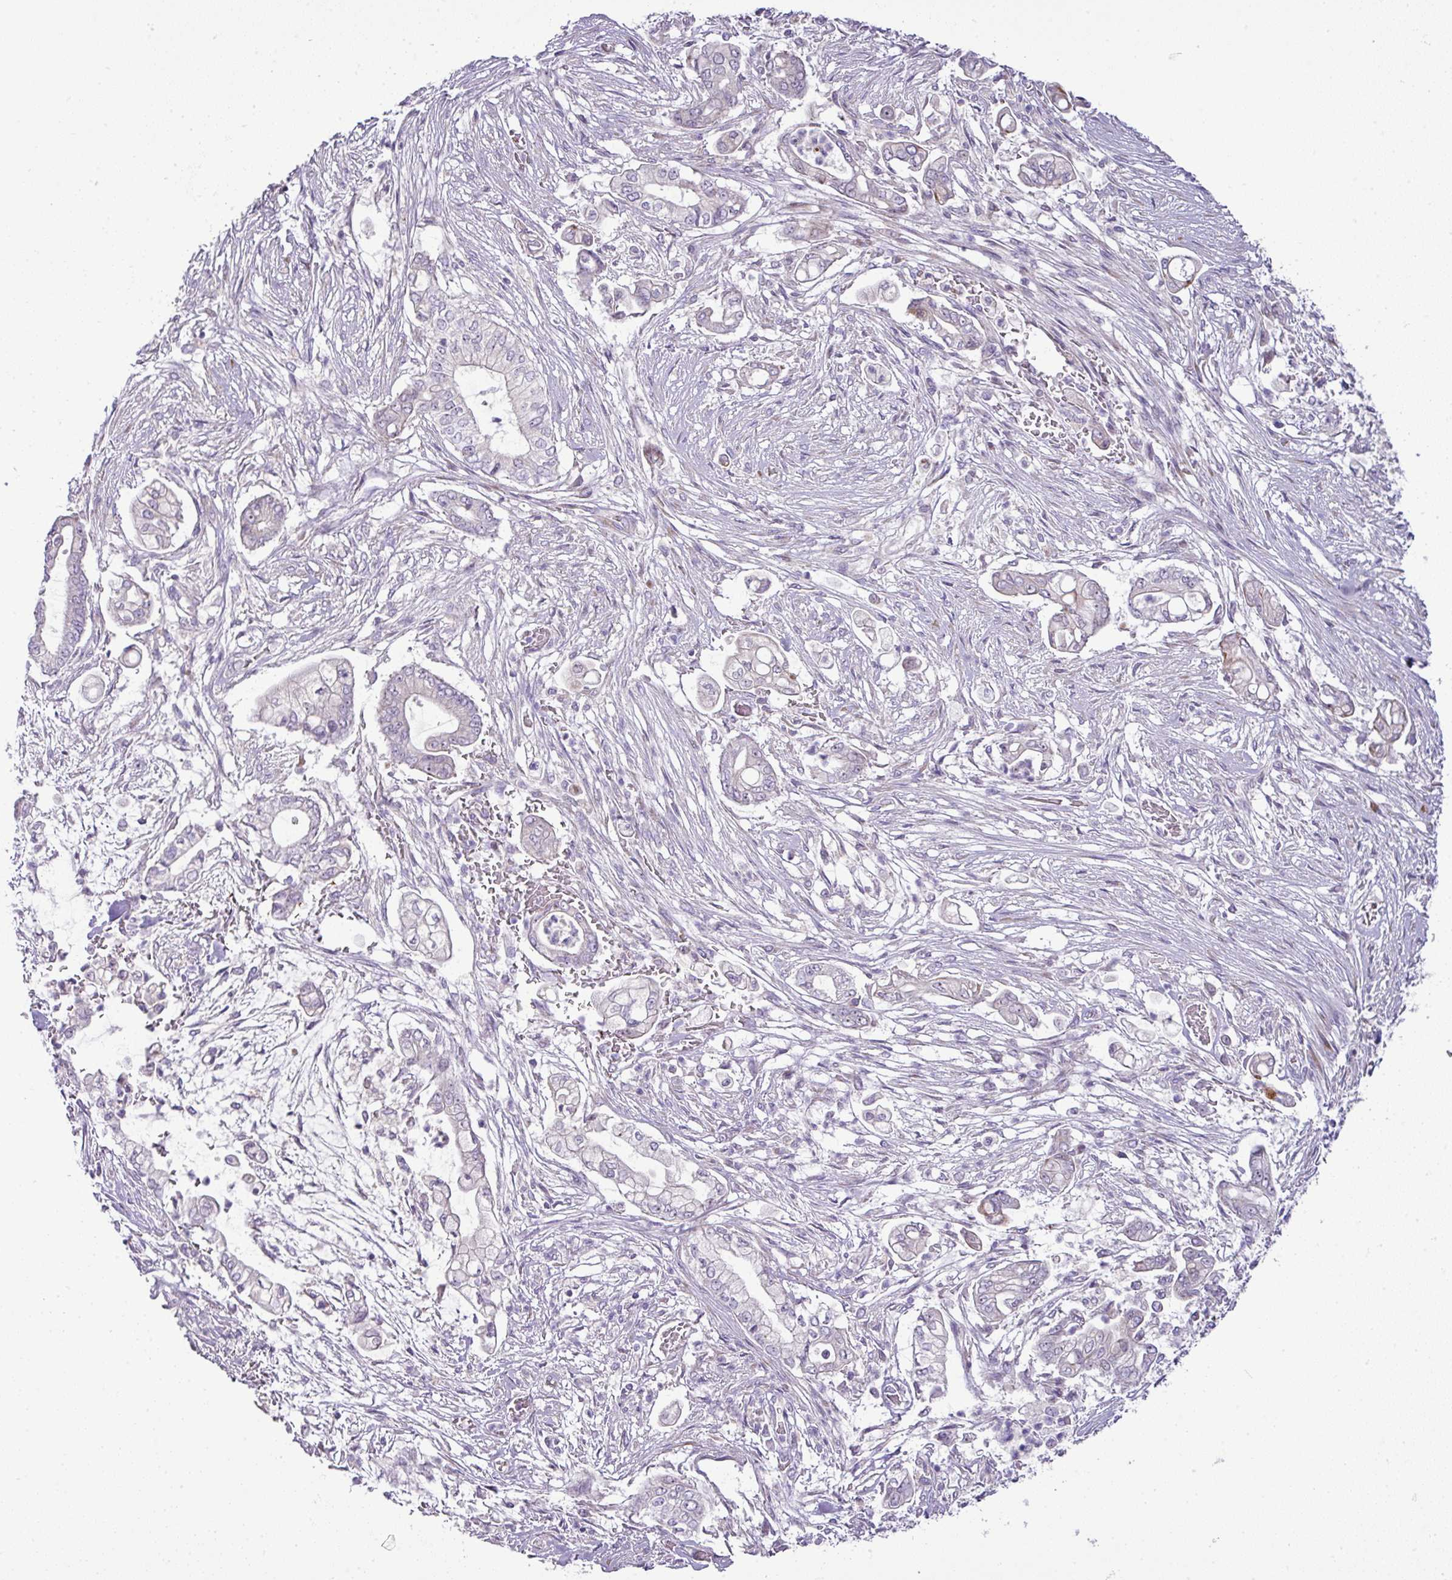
{"staining": {"intensity": "negative", "quantity": "none", "location": "none"}, "tissue": "pancreatic cancer", "cell_type": "Tumor cells", "image_type": "cancer", "snomed": [{"axis": "morphology", "description": "Adenocarcinoma, NOS"}, {"axis": "topography", "description": "Pancreas"}], "caption": "Protein analysis of pancreatic cancer (adenocarcinoma) shows no significant staining in tumor cells.", "gene": "ATP6V1F", "patient": {"sex": "female", "age": 69}}